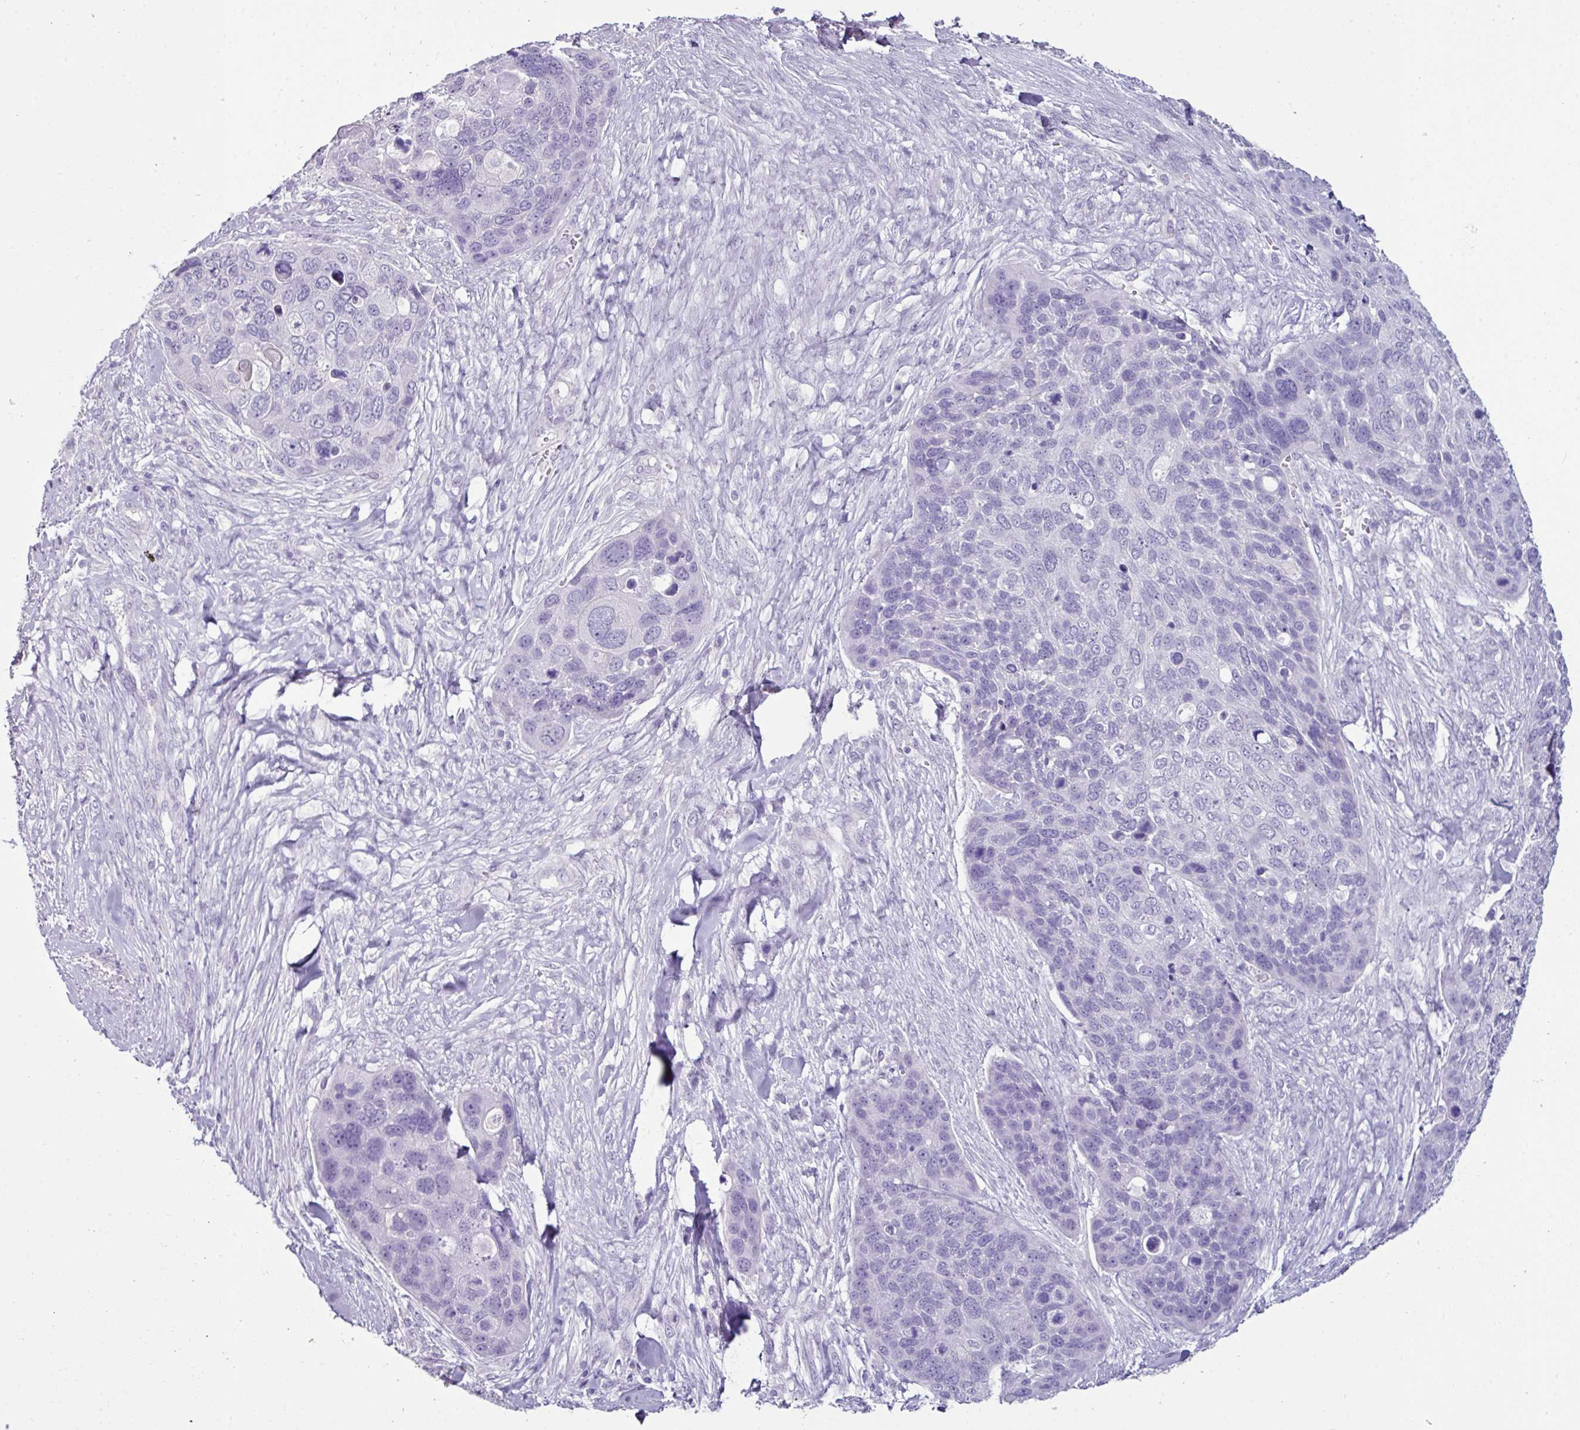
{"staining": {"intensity": "negative", "quantity": "none", "location": "none"}, "tissue": "skin cancer", "cell_type": "Tumor cells", "image_type": "cancer", "snomed": [{"axis": "morphology", "description": "Basal cell carcinoma"}, {"axis": "topography", "description": "Skin"}], "caption": "This is a histopathology image of immunohistochemistry staining of skin basal cell carcinoma, which shows no positivity in tumor cells.", "gene": "GLP2R", "patient": {"sex": "female", "age": 74}}